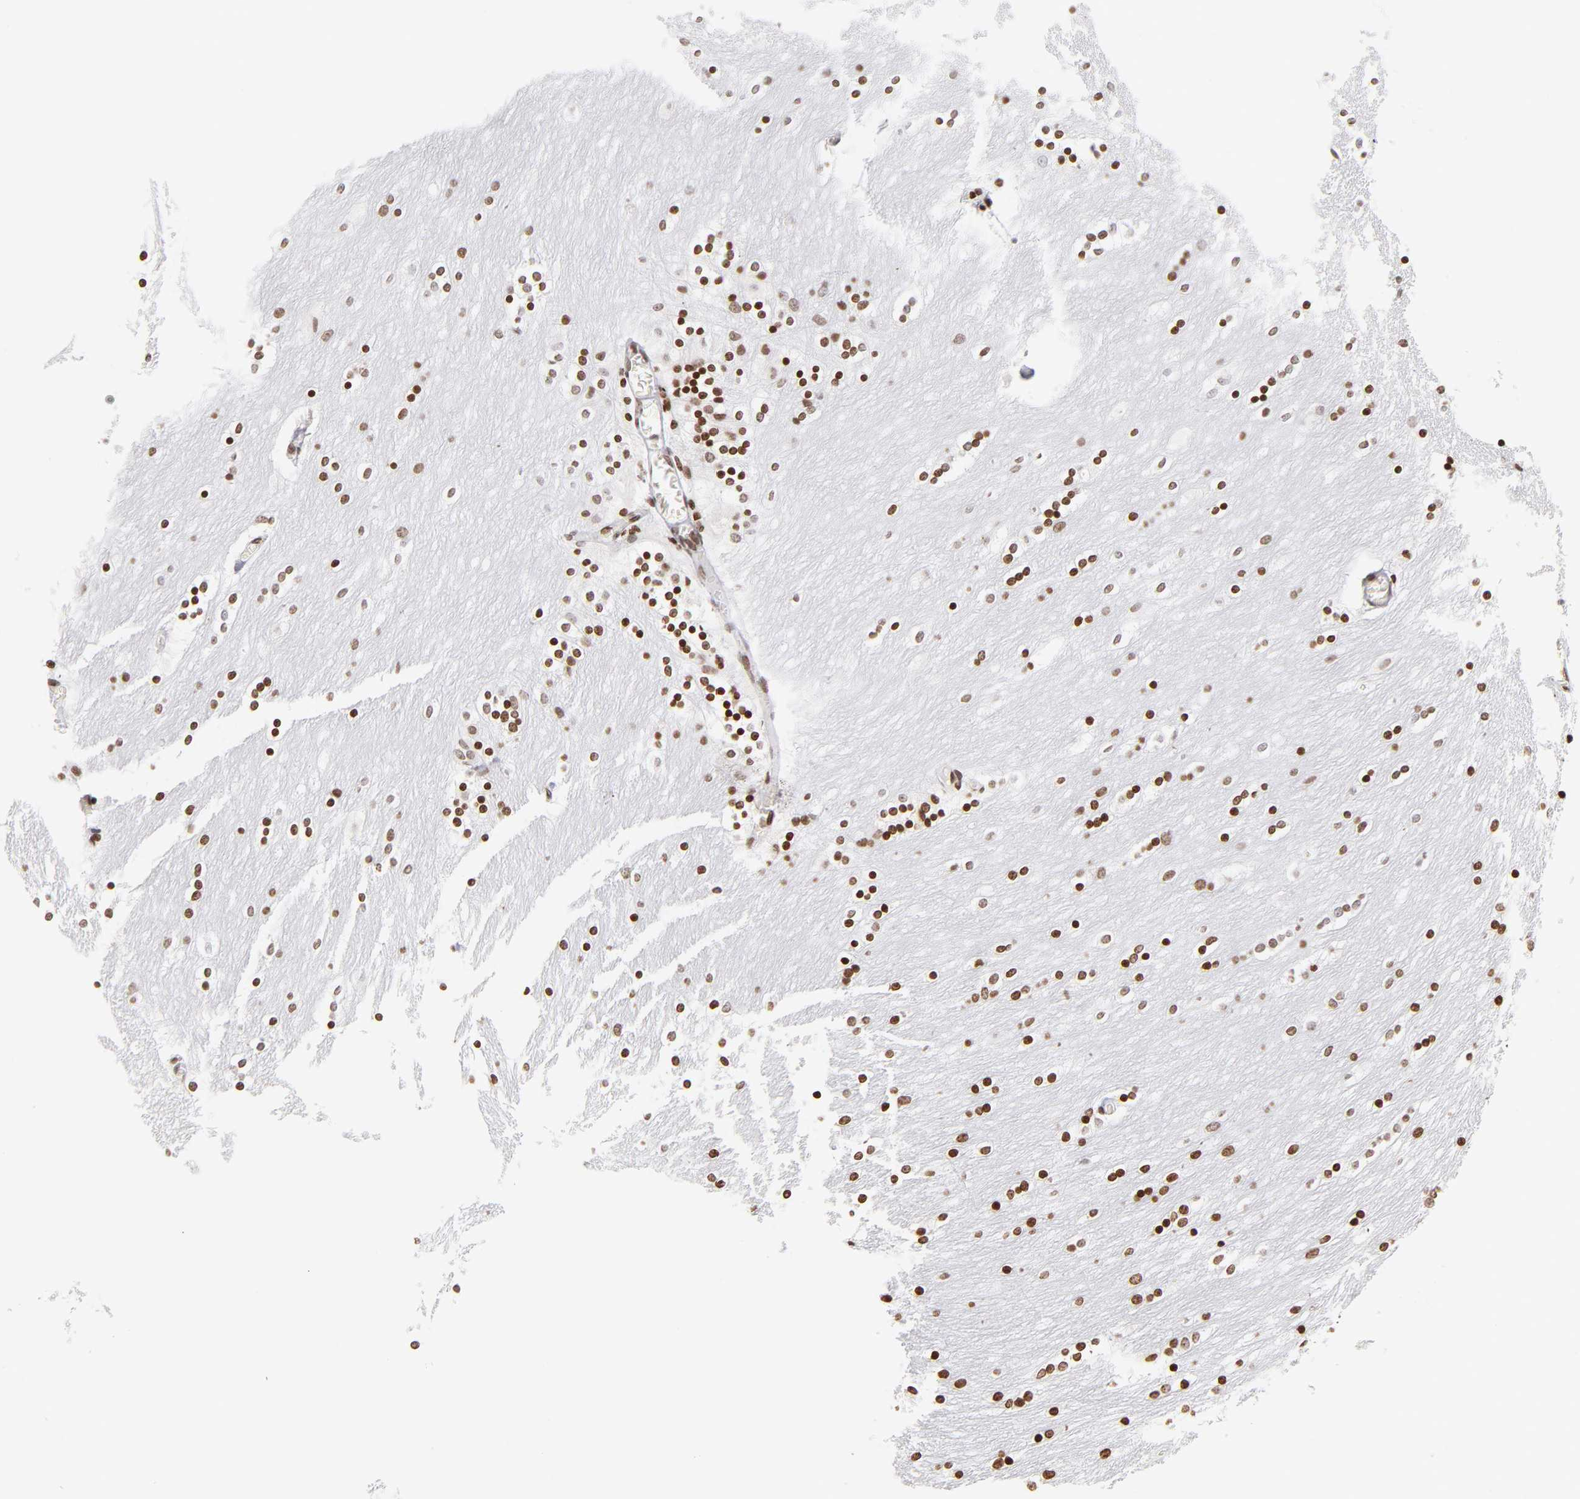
{"staining": {"intensity": "strong", "quantity": ">75%", "location": "nuclear"}, "tissue": "caudate", "cell_type": "Glial cells", "image_type": "normal", "snomed": [{"axis": "morphology", "description": "Normal tissue, NOS"}, {"axis": "topography", "description": "Lateral ventricle wall"}], "caption": "IHC micrograph of normal caudate: human caudate stained using immunohistochemistry displays high levels of strong protein expression localized specifically in the nuclear of glial cells, appearing as a nuclear brown color.", "gene": "RTL4", "patient": {"sex": "female", "age": 54}}